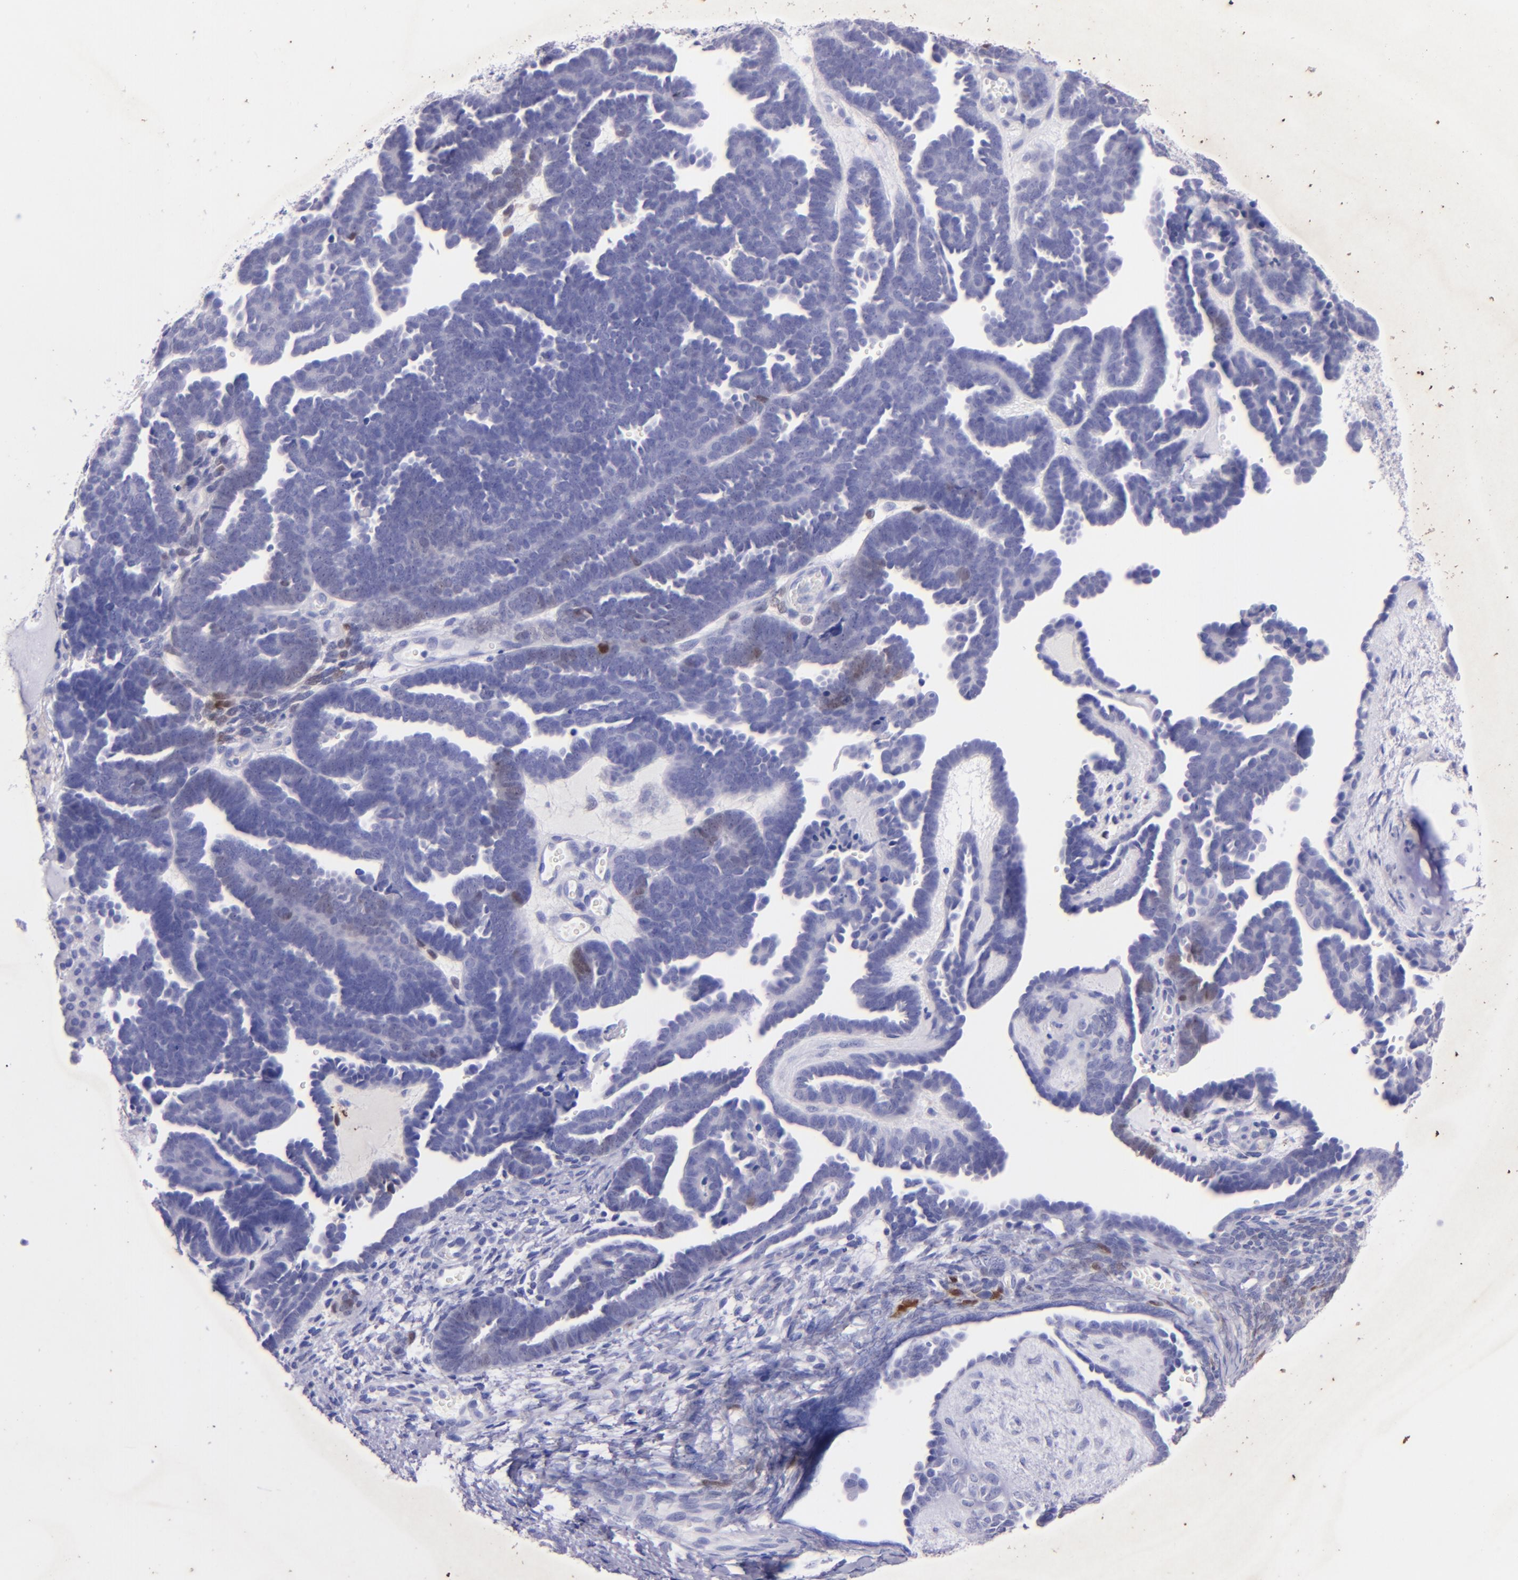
{"staining": {"intensity": "negative", "quantity": "none", "location": "none"}, "tissue": "endometrial cancer", "cell_type": "Tumor cells", "image_type": "cancer", "snomed": [{"axis": "morphology", "description": "Neoplasm, malignant, NOS"}, {"axis": "topography", "description": "Endometrium"}], "caption": "Tumor cells show no significant protein expression in endometrial malignant neoplasm.", "gene": "UCHL1", "patient": {"sex": "female", "age": 74}}